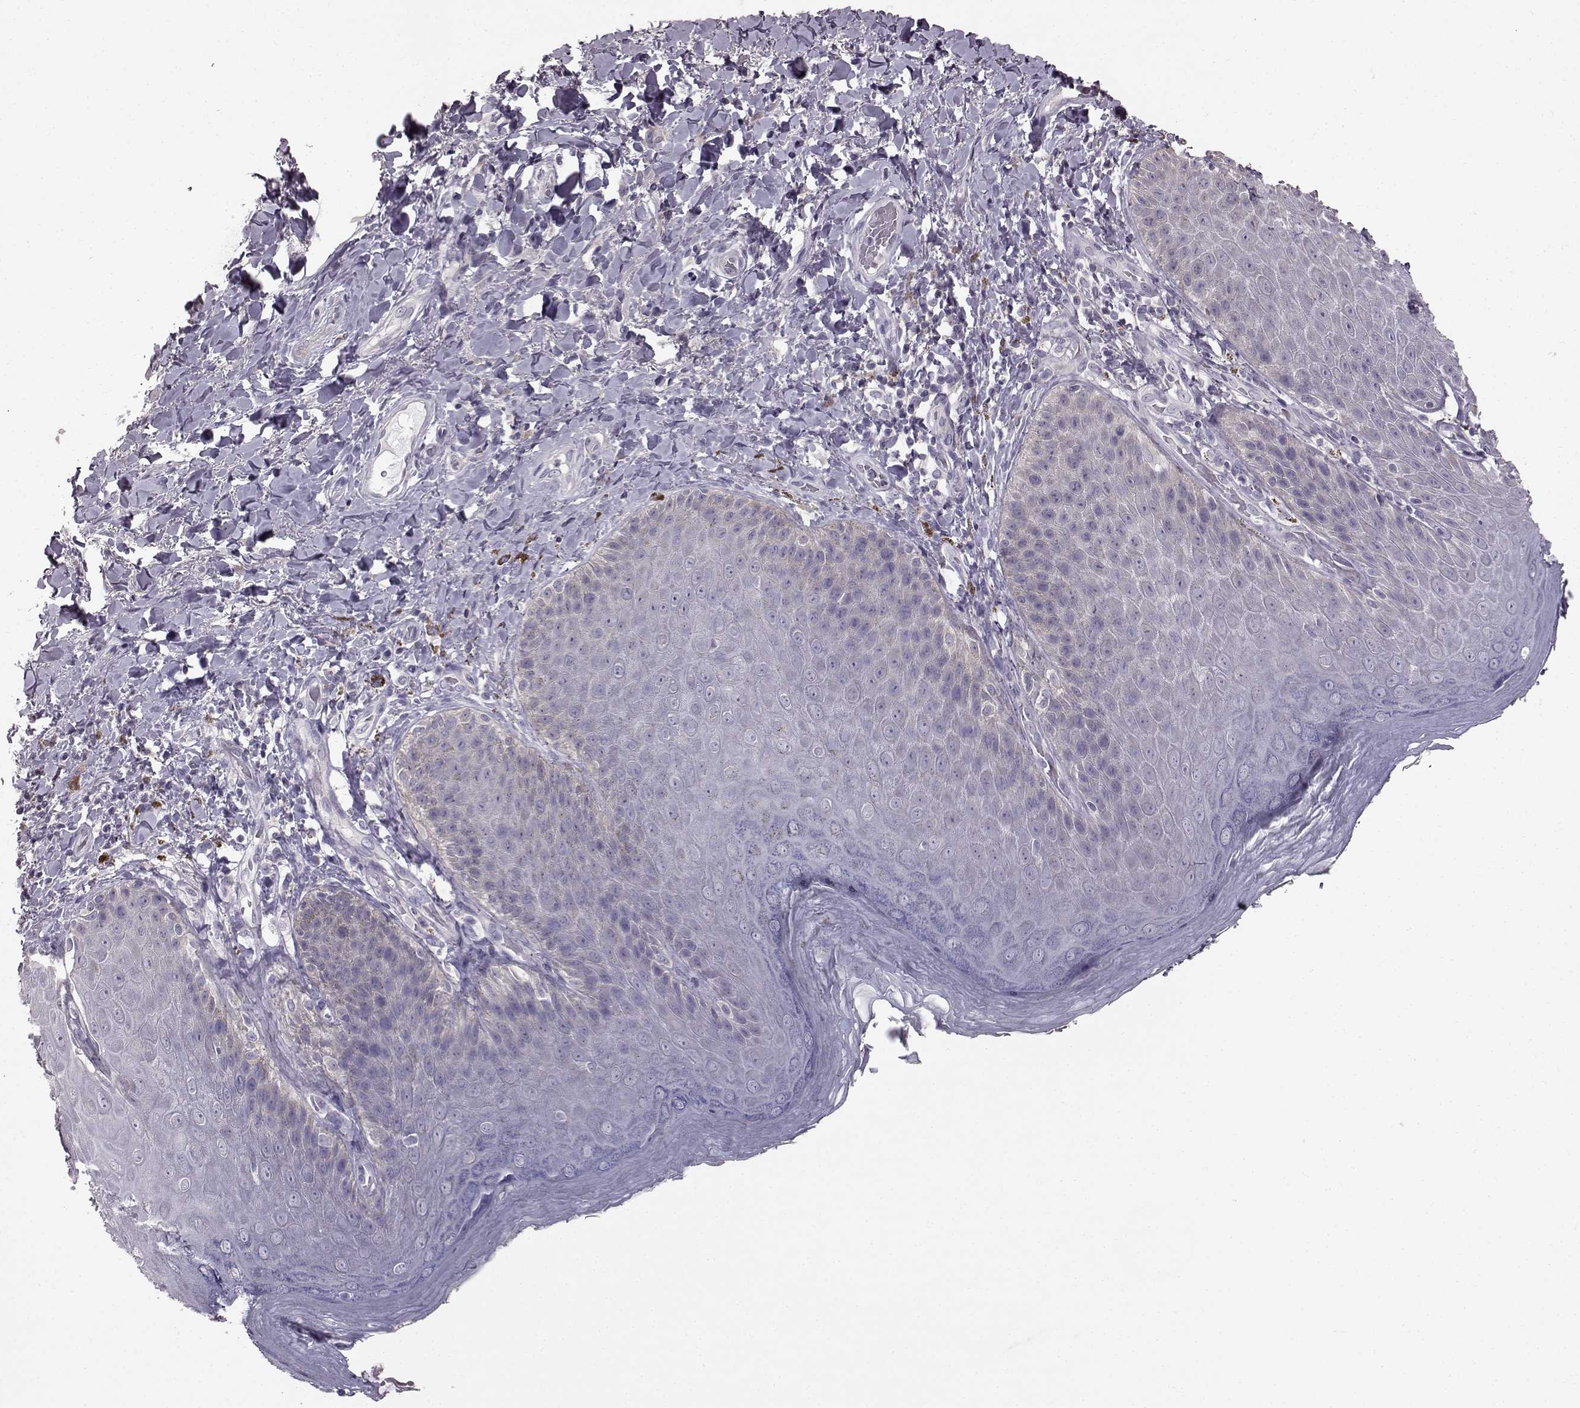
{"staining": {"intensity": "negative", "quantity": "none", "location": "none"}, "tissue": "skin", "cell_type": "Epidermal cells", "image_type": "normal", "snomed": [{"axis": "morphology", "description": "Normal tissue, NOS"}, {"axis": "topography", "description": "Anal"}], "caption": "Image shows no protein positivity in epidermal cells of benign skin.", "gene": "ADGRG2", "patient": {"sex": "male", "age": 53}}